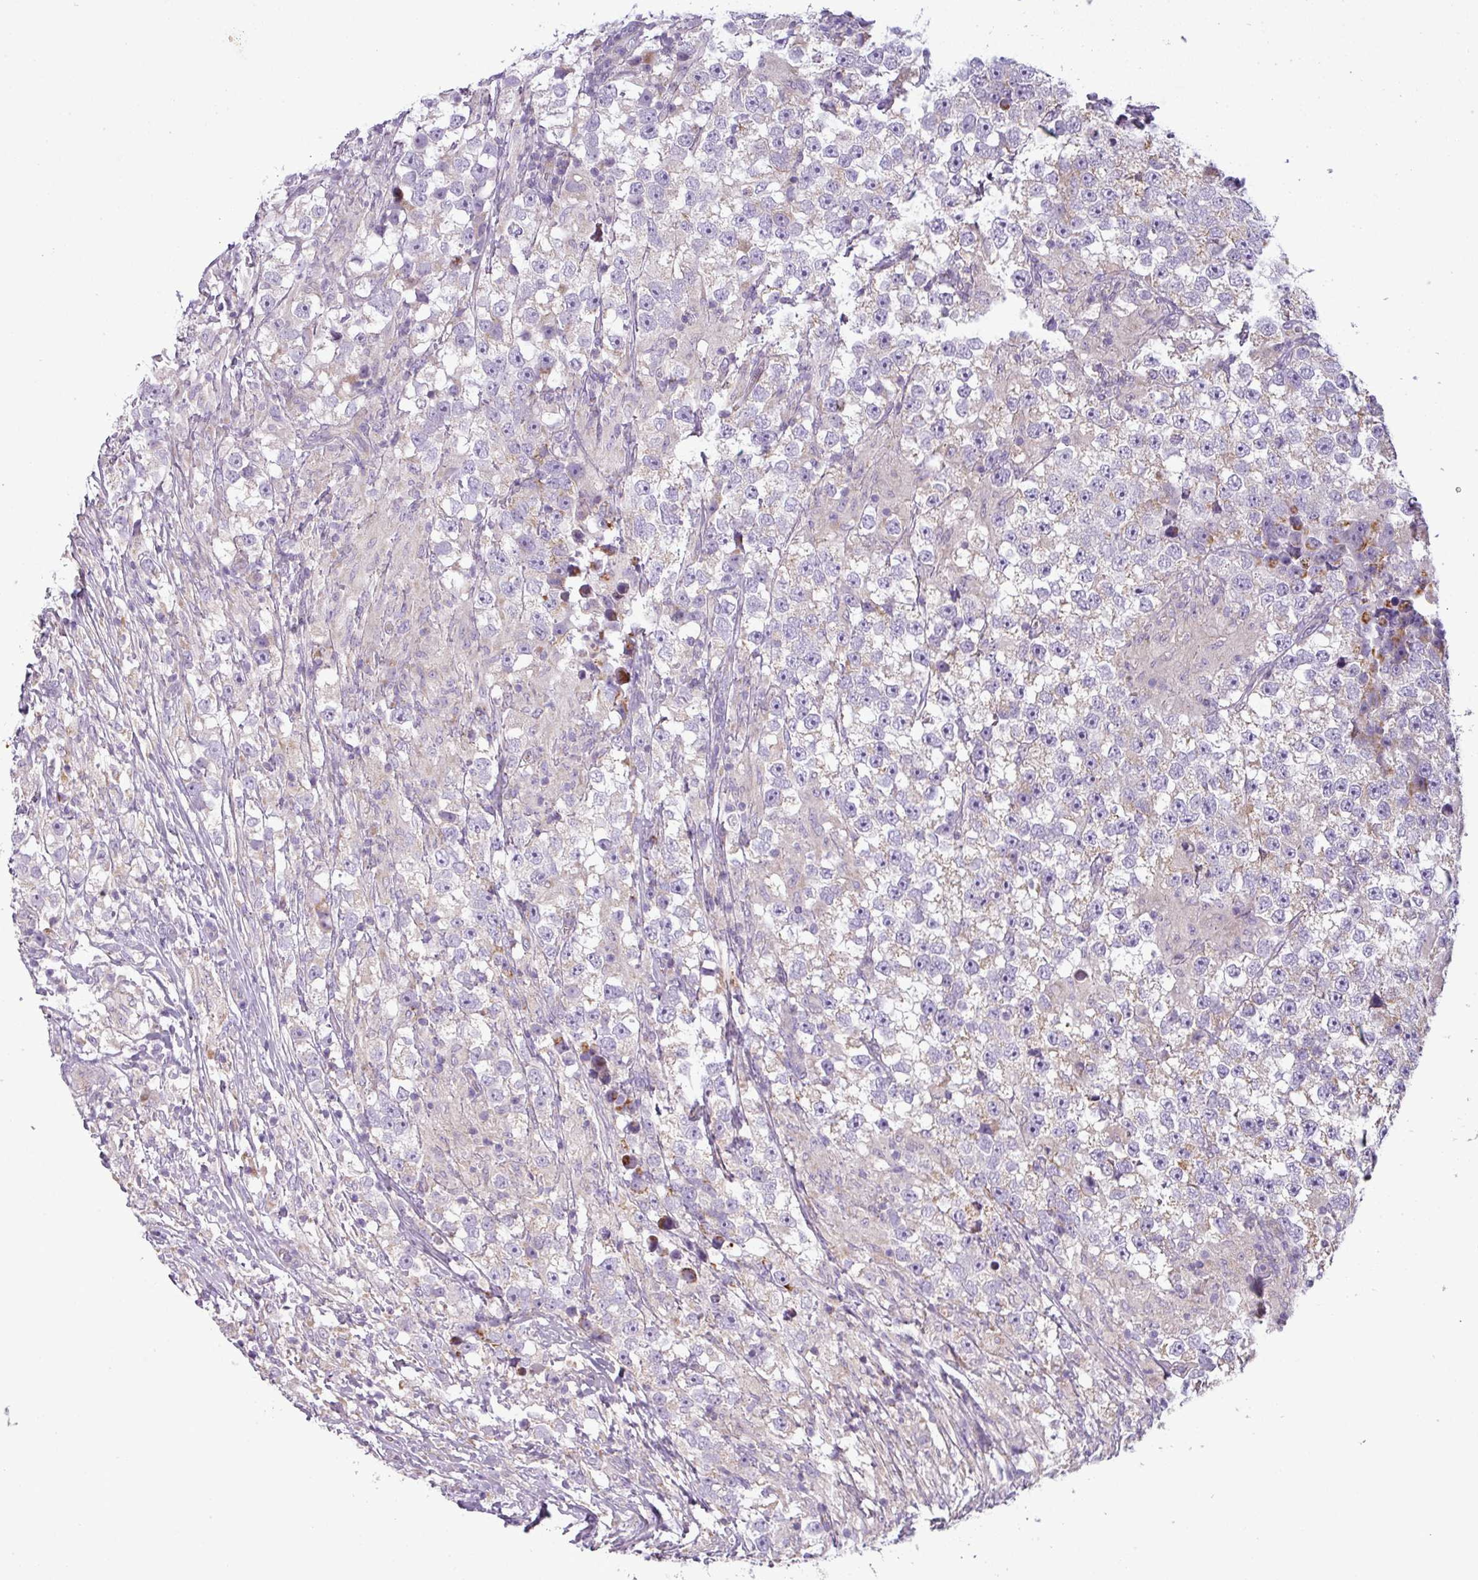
{"staining": {"intensity": "weak", "quantity": "<25%", "location": "cytoplasmic/membranous"}, "tissue": "testis cancer", "cell_type": "Tumor cells", "image_type": "cancer", "snomed": [{"axis": "morphology", "description": "Seminoma, NOS"}, {"axis": "topography", "description": "Testis"}], "caption": "Immunohistochemical staining of human testis cancer (seminoma) reveals no significant expression in tumor cells.", "gene": "PNMA6A", "patient": {"sex": "male", "age": 46}}